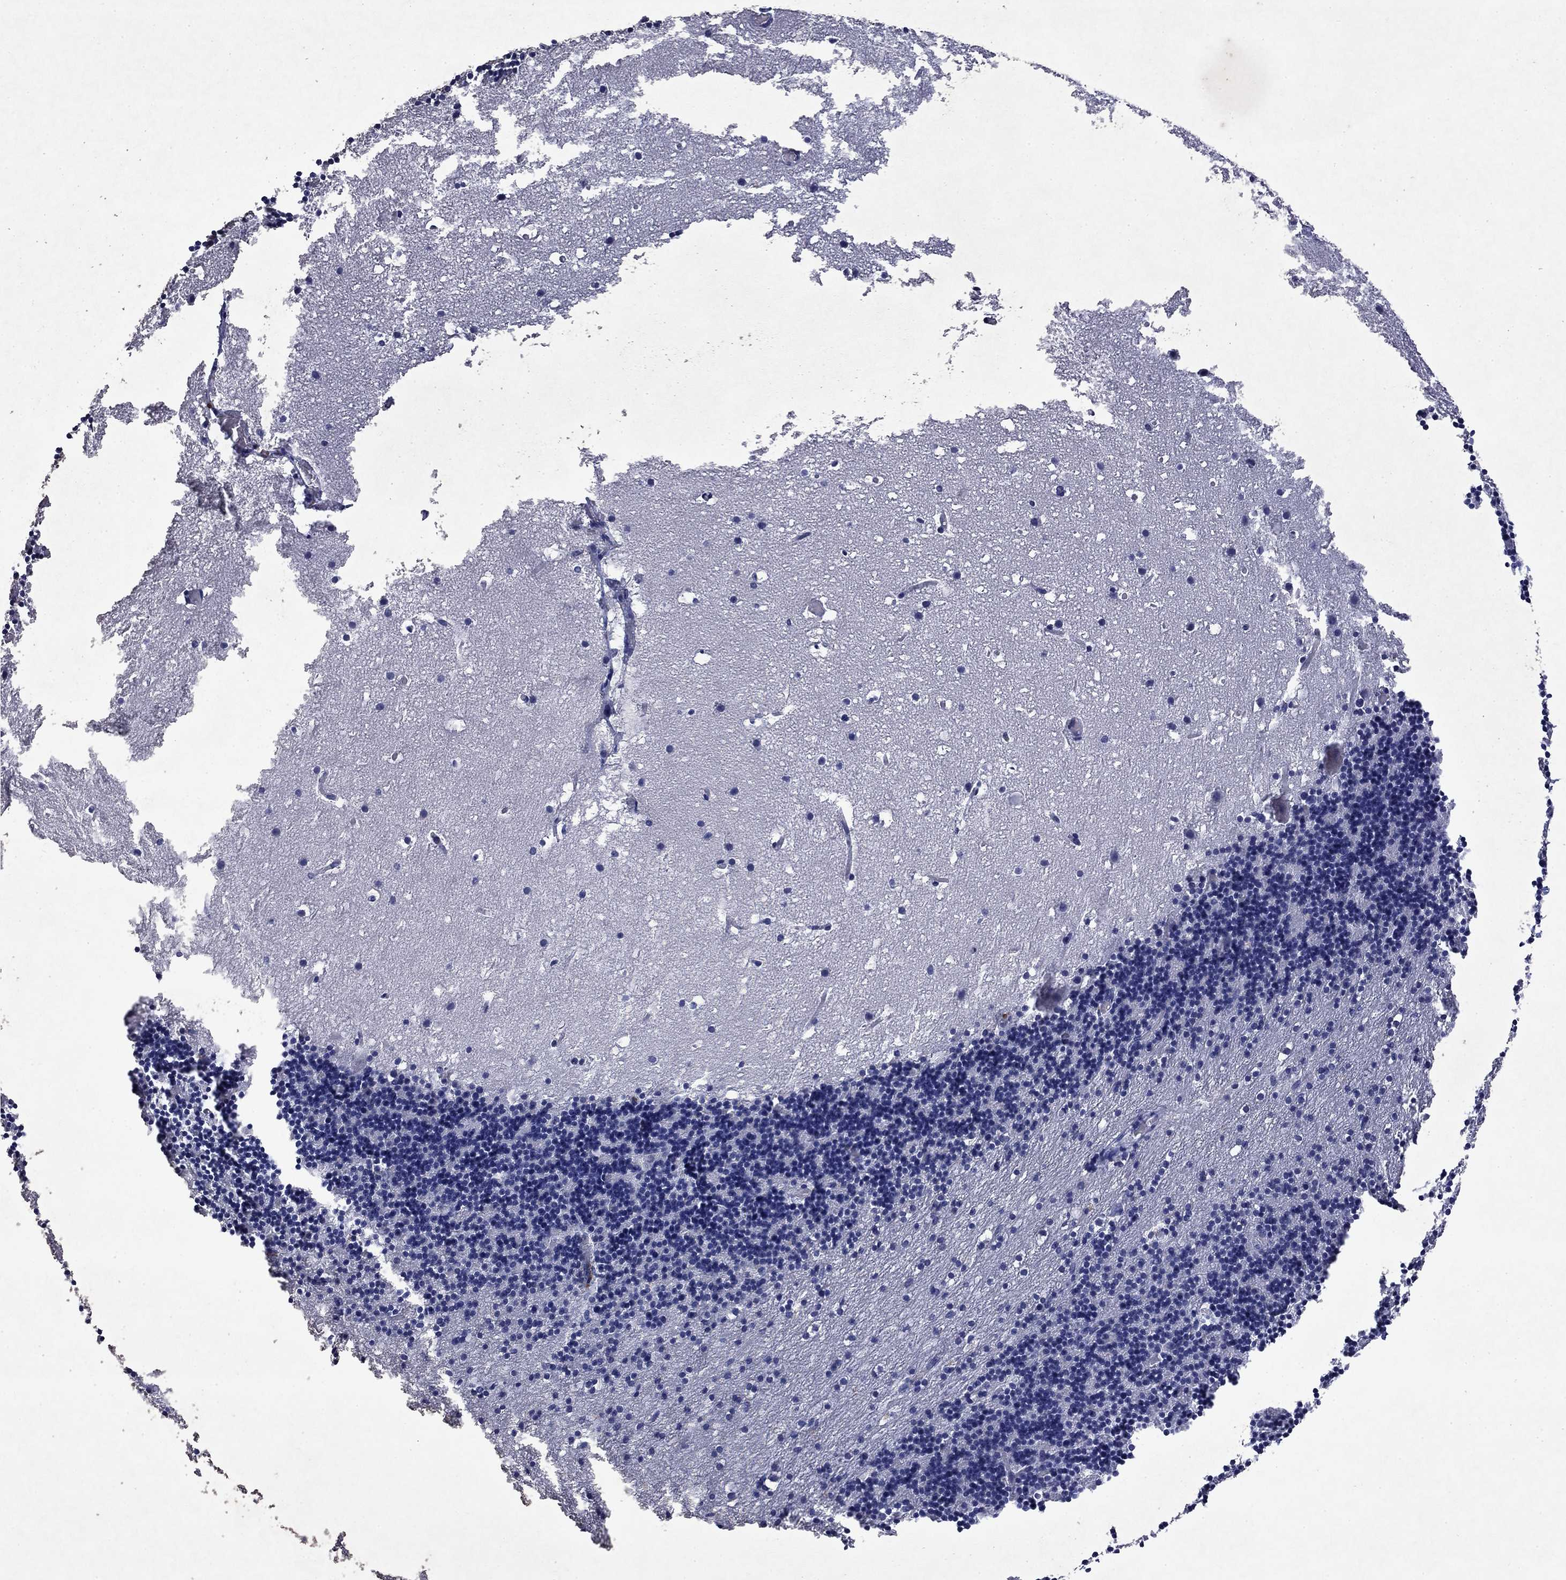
{"staining": {"intensity": "negative", "quantity": "none", "location": "none"}, "tissue": "cerebellum", "cell_type": "Cells in granular layer", "image_type": "normal", "snomed": [{"axis": "morphology", "description": "Normal tissue, NOS"}, {"axis": "topography", "description": "Cerebellum"}], "caption": "There is no significant positivity in cells in granular layer of cerebellum.", "gene": "TMEM97", "patient": {"sex": "male", "age": 37}}